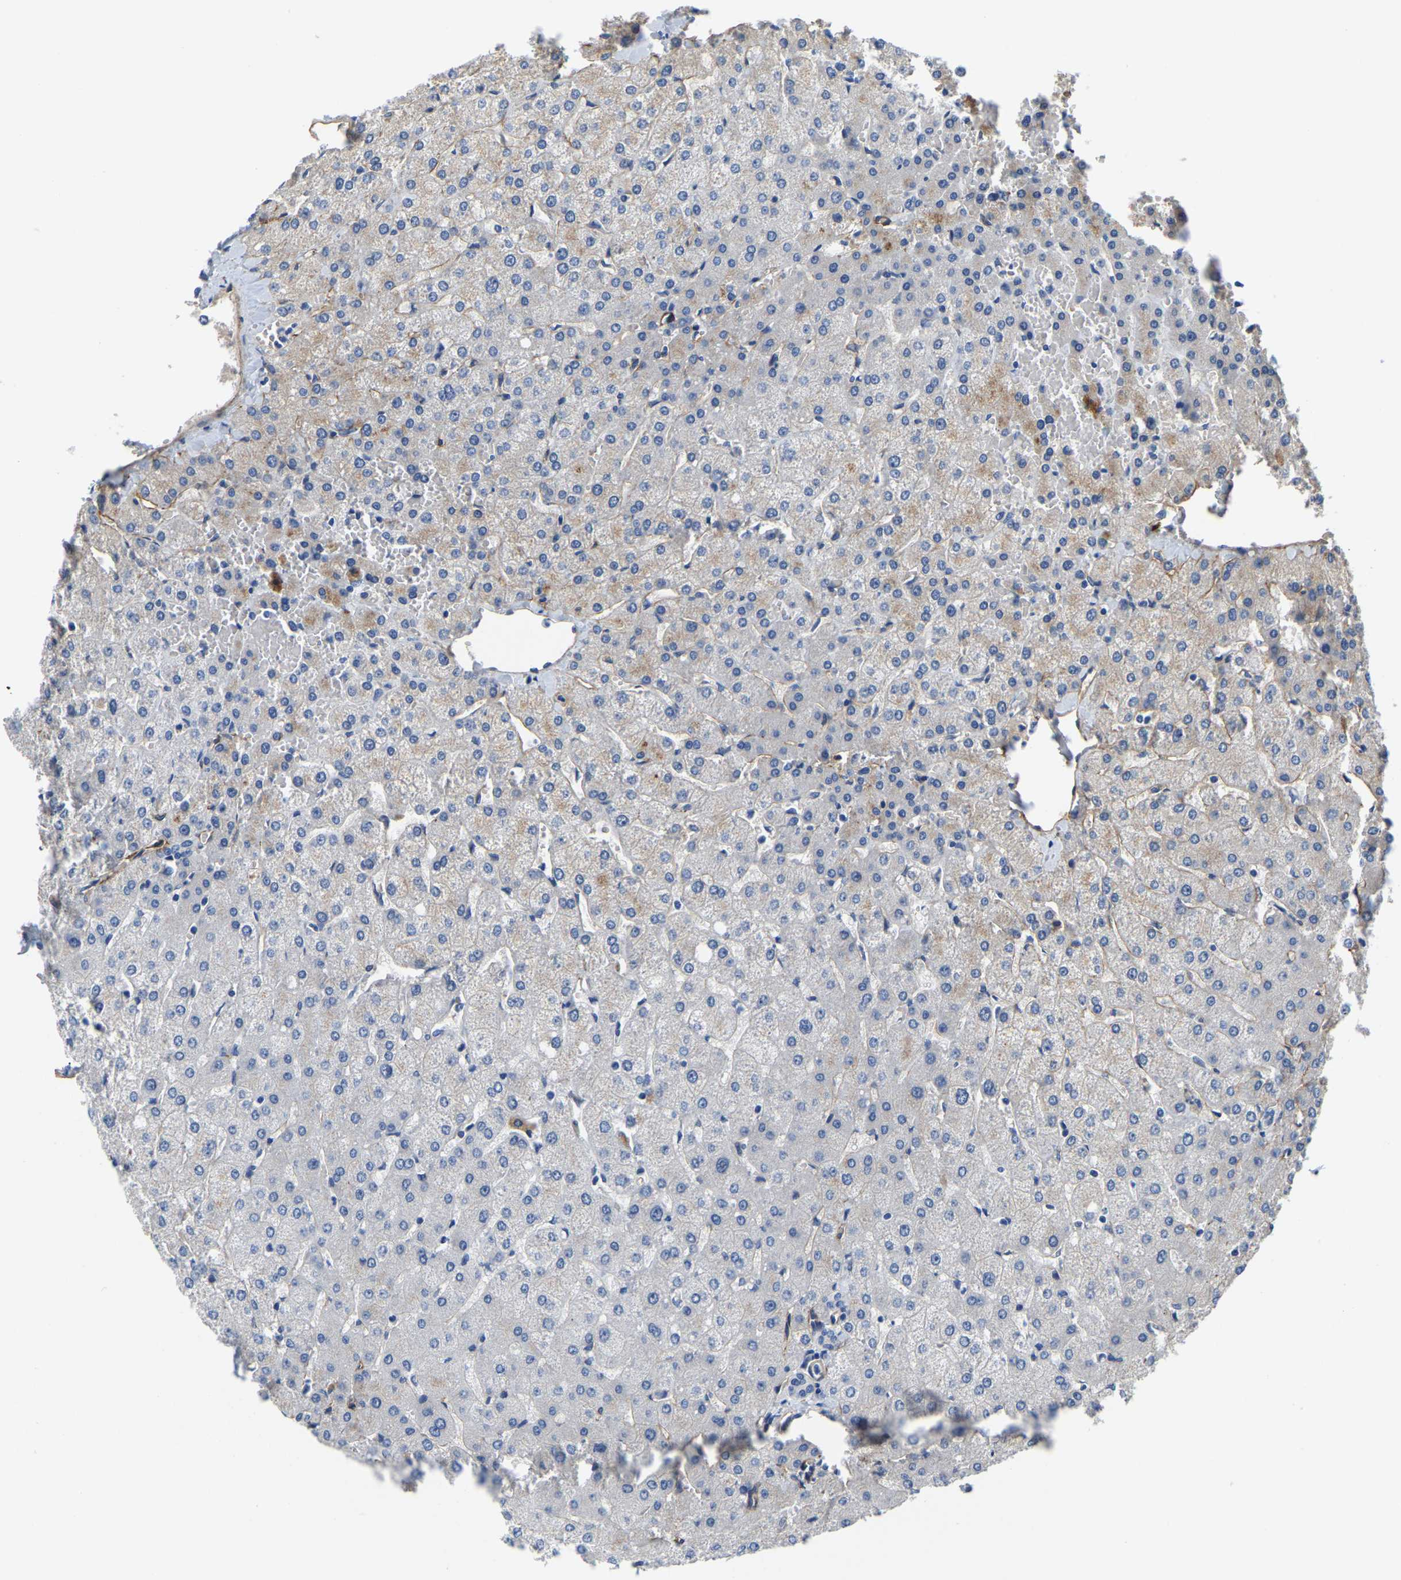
{"staining": {"intensity": "negative", "quantity": "none", "location": "none"}, "tissue": "liver", "cell_type": "Cholangiocytes", "image_type": "normal", "snomed": [{"axis": "morphology", "description": "Normal tissue, NOS"}, {"axis": "topography", "description": "Liver"}], "caption": "An immunohistochemistry (IHC) micrograph of benign liver is shown. There is no staining in cholangiocytes of liver.", "gene": "LIAS", "patient": {"sex": "female", "age": 54}}